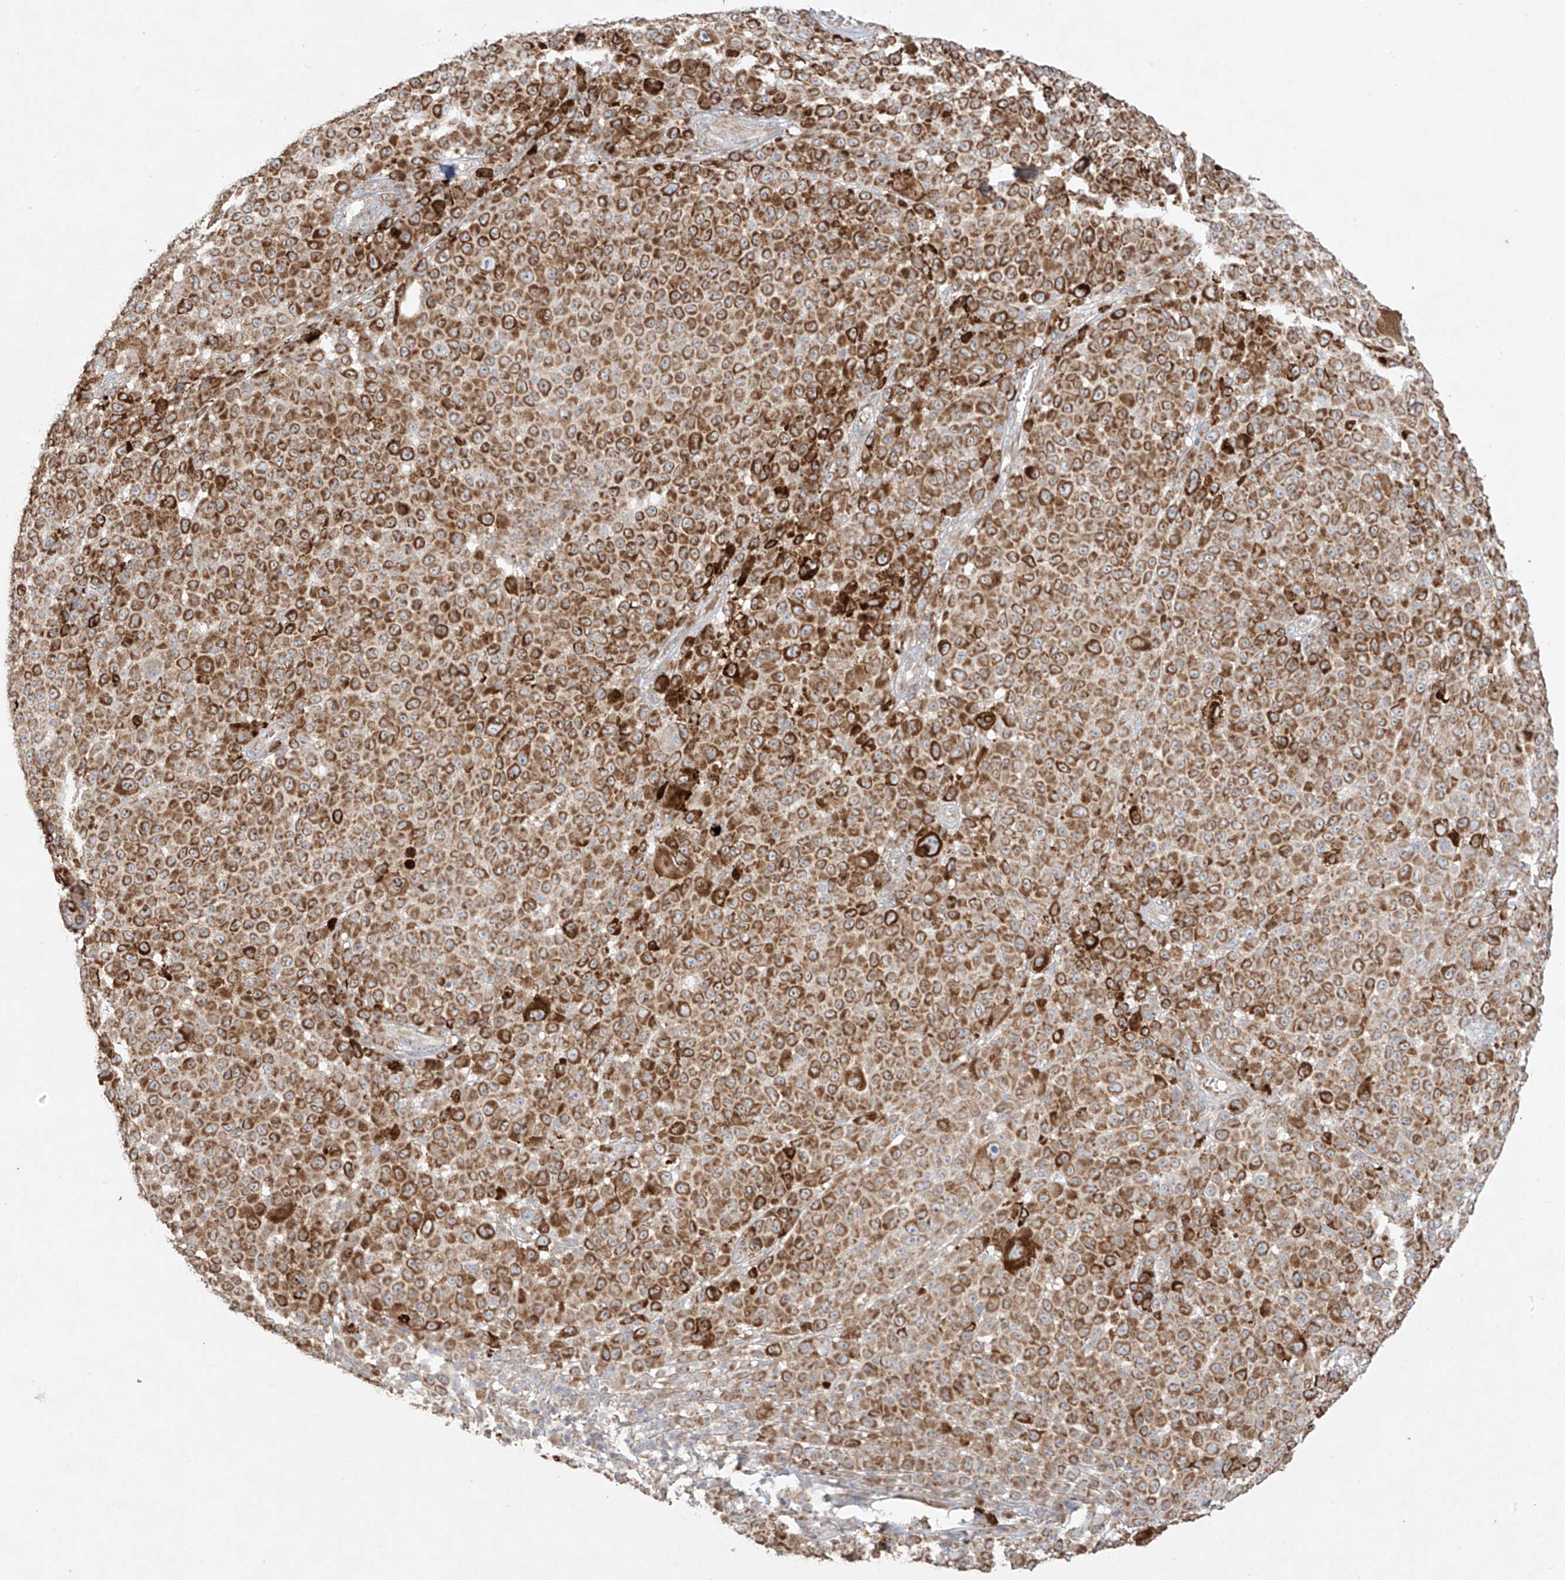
{"staining": {"intensity": "strong", "quantity": ">75%", "location": "cytoplasmic/membranous"}, "tissue": "melanoma", "cell_type": "Tumor cells", "image_type": "cancer", "snomed": [{"axis": "morphology", "description": "Malignant melanoma, NOS"}, {"axis": "topography", "description": "Skin"}], "caption": "There is high levels of strong cytoplasmic/membranous staining in tumor cells of melanoma, as demonstrated by immunohistochemical staining (brown color).", "gene": "COLGALT2", "patient": {"sex": "female", "age": 94}}